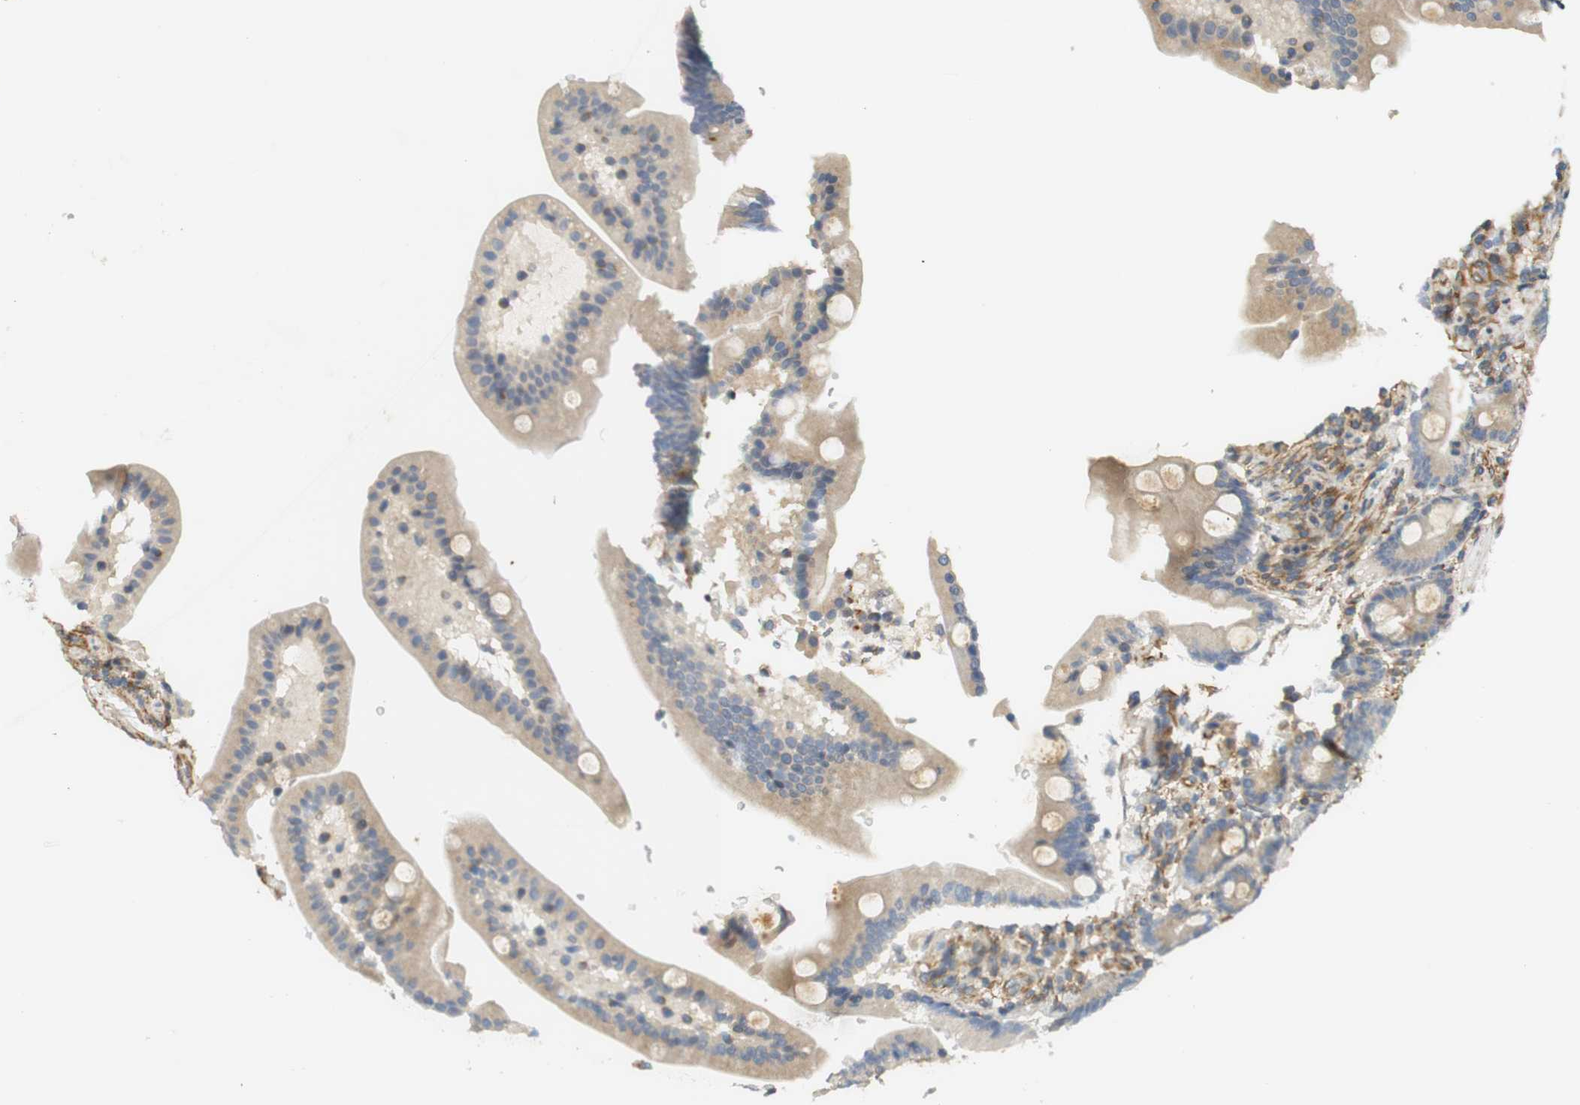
{"staining": {"intensity": "negative", "quantity": "none", "location": "none"}, "tissue": "duodenum", "cell_type": "Glandular cells", "image_type": "normal", "snomed": [{"axis": "morphology", "description": "Normal tissue, NOS"}, {"axis": "topography", "description": "Duodenum"}], "caption": "Glandular cells show no significant protein staining in unremarkable duodenum. (DAB IHC with hematoxylin counter stain).", "gene": "CYTH3", "patient": {"sex": "male", "age": 54}}